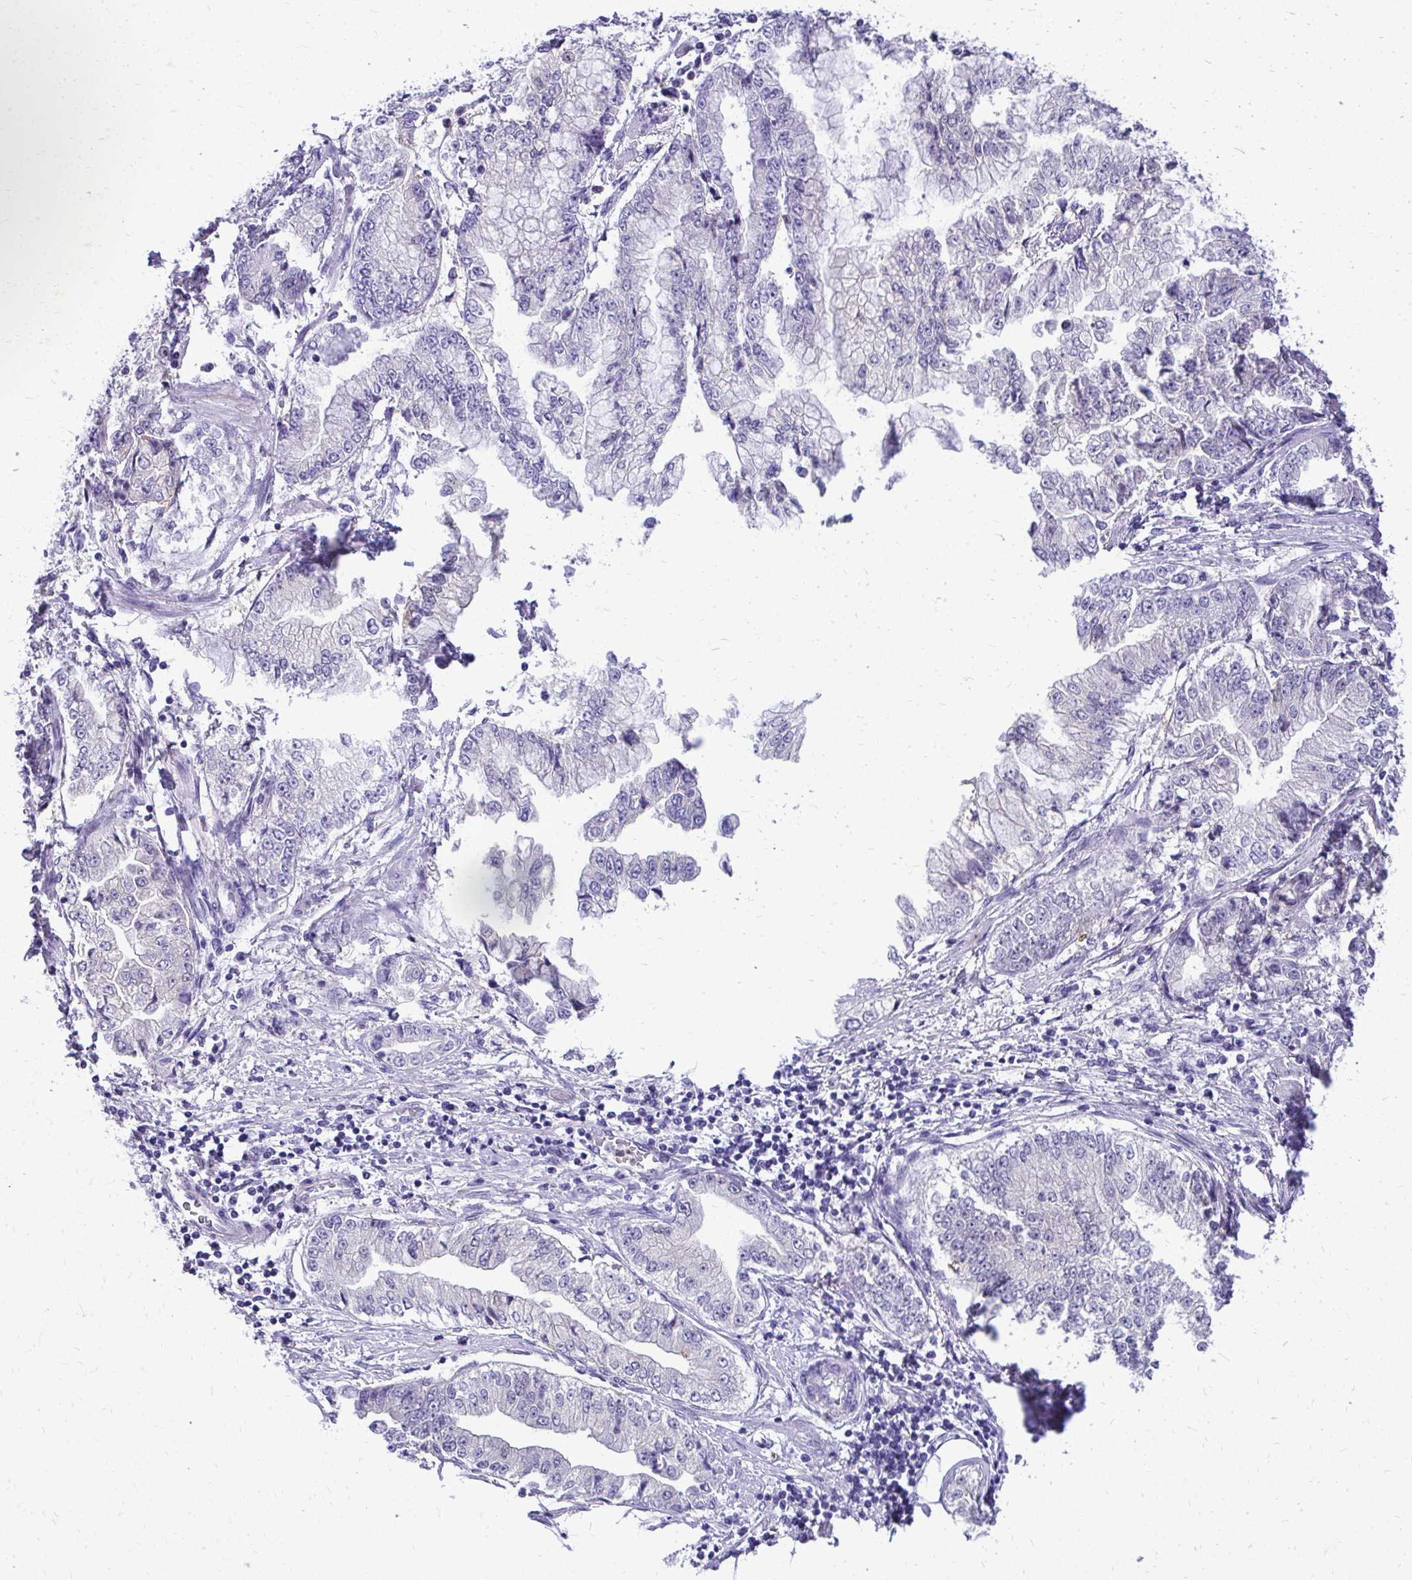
{"staining": {"intensity": "negative", "quantity": "none", "location": "none"}, "tissue": "stomach cancer", "cell_type": "Tumor cells", "image_type": "cancer", "snomed": [{"axis": "morphology", "description": "Adenocarcinoma, NOS"}, {"axis": "topography", "description": "Stomach, upper"}], "caption": "This is an IHC photomicrograph of adenocarcinoma (stomach). There is no staining in tumor cells.", "gene": "ZSWIM9", "patient": {"sex": "female", "age": 74}}